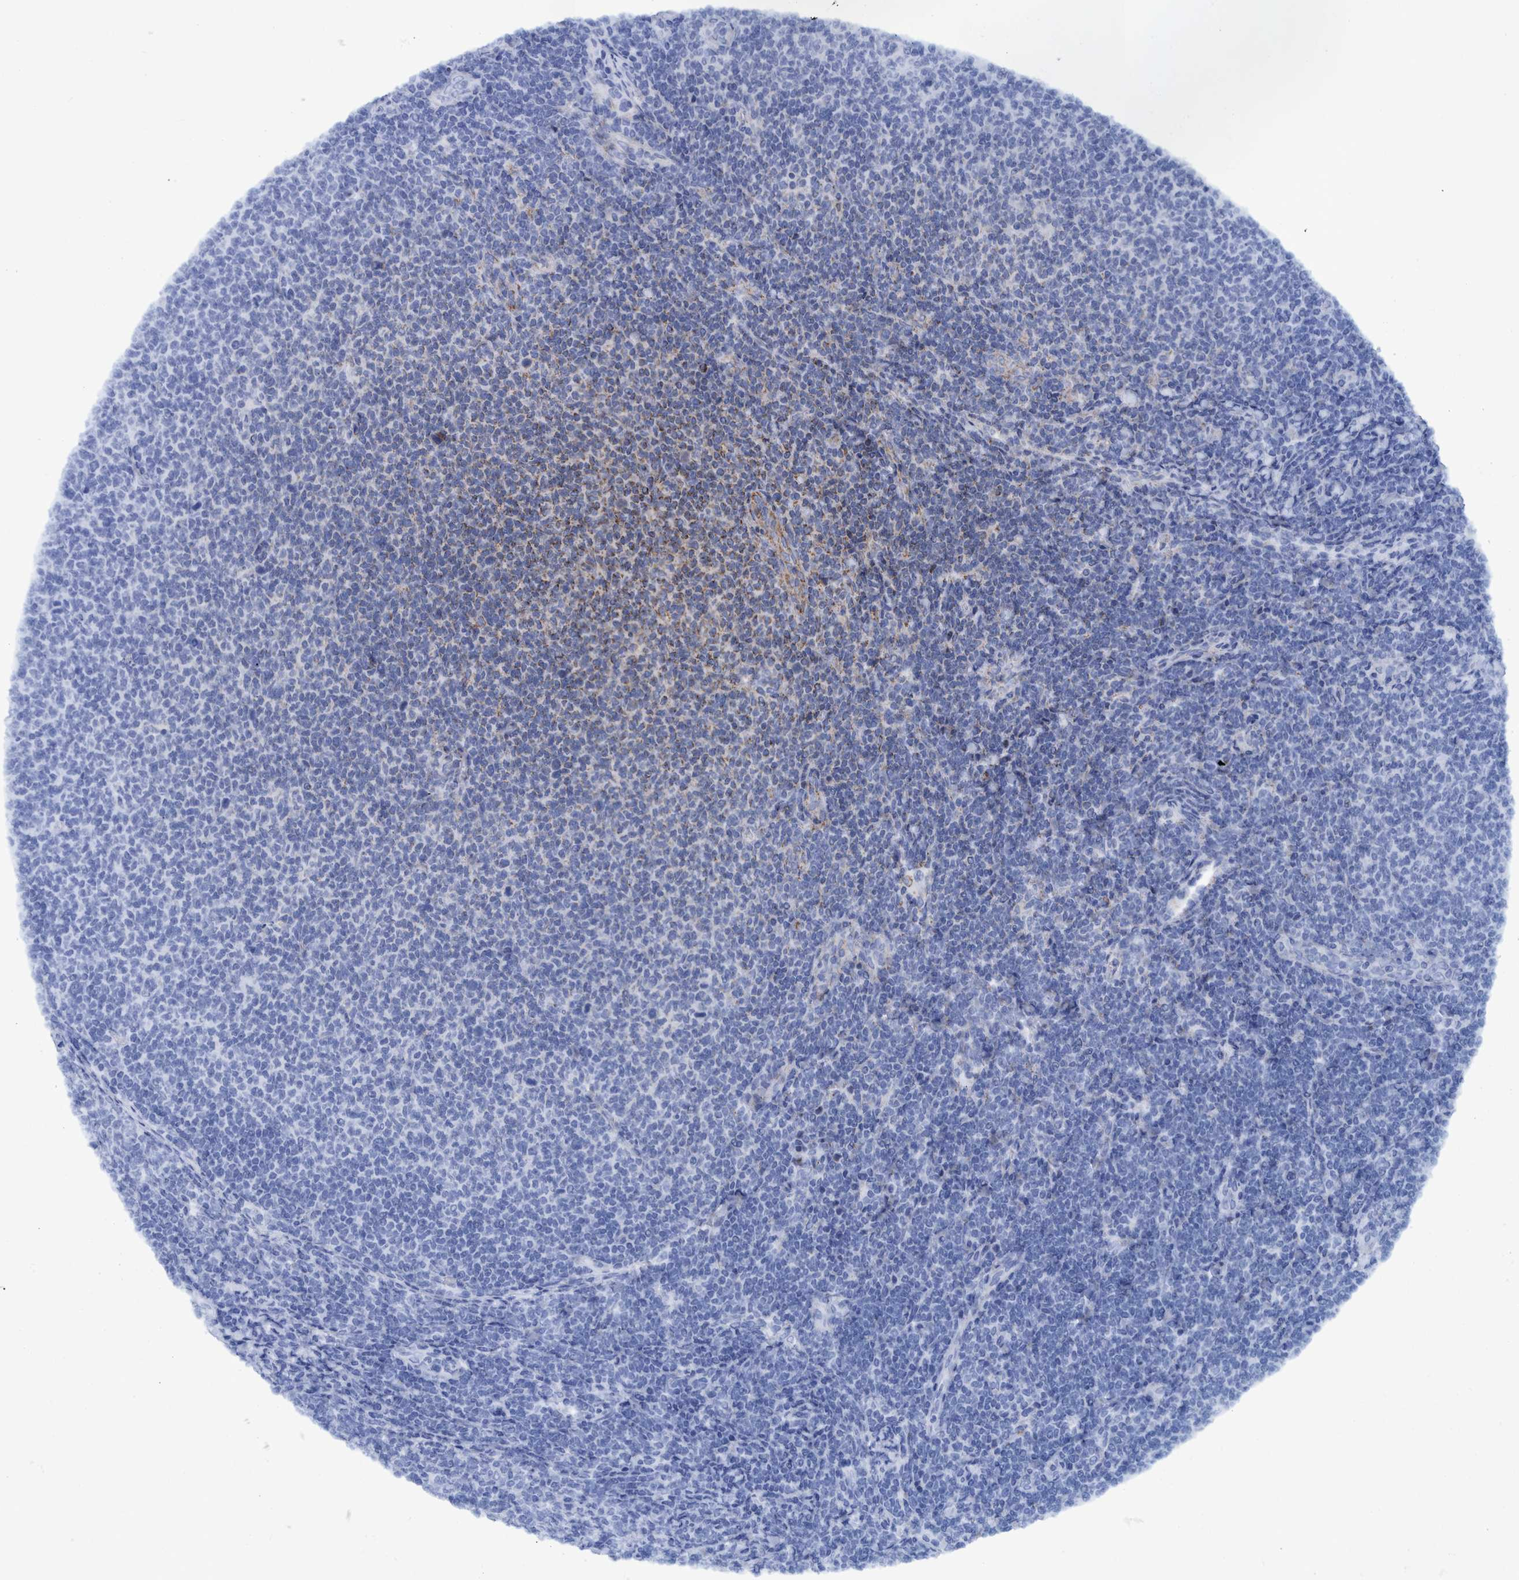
{"staining": {"intensity": "negative", "quantity": "none", "location": "none"}, "tissue": "lymphoma", "cell_type": "Tumor cells", "image_type": "cancer", "snomed": [{"axis": "morphology", "description": "Malignant lymphoma, non-Hodgkin's type, Low grade"}, {"axis": "topography", "description": "Lymph node"}], "caption": "DAB (3,3'-diaminobenzidine) immunohistochemical staining of human malignant lymphoma, non-Hodgkin's type (low-grade) exhibits no significant staining in tumor cells.", "gene": "BZW2", "patient": {"sex": "male", "age": 66}}